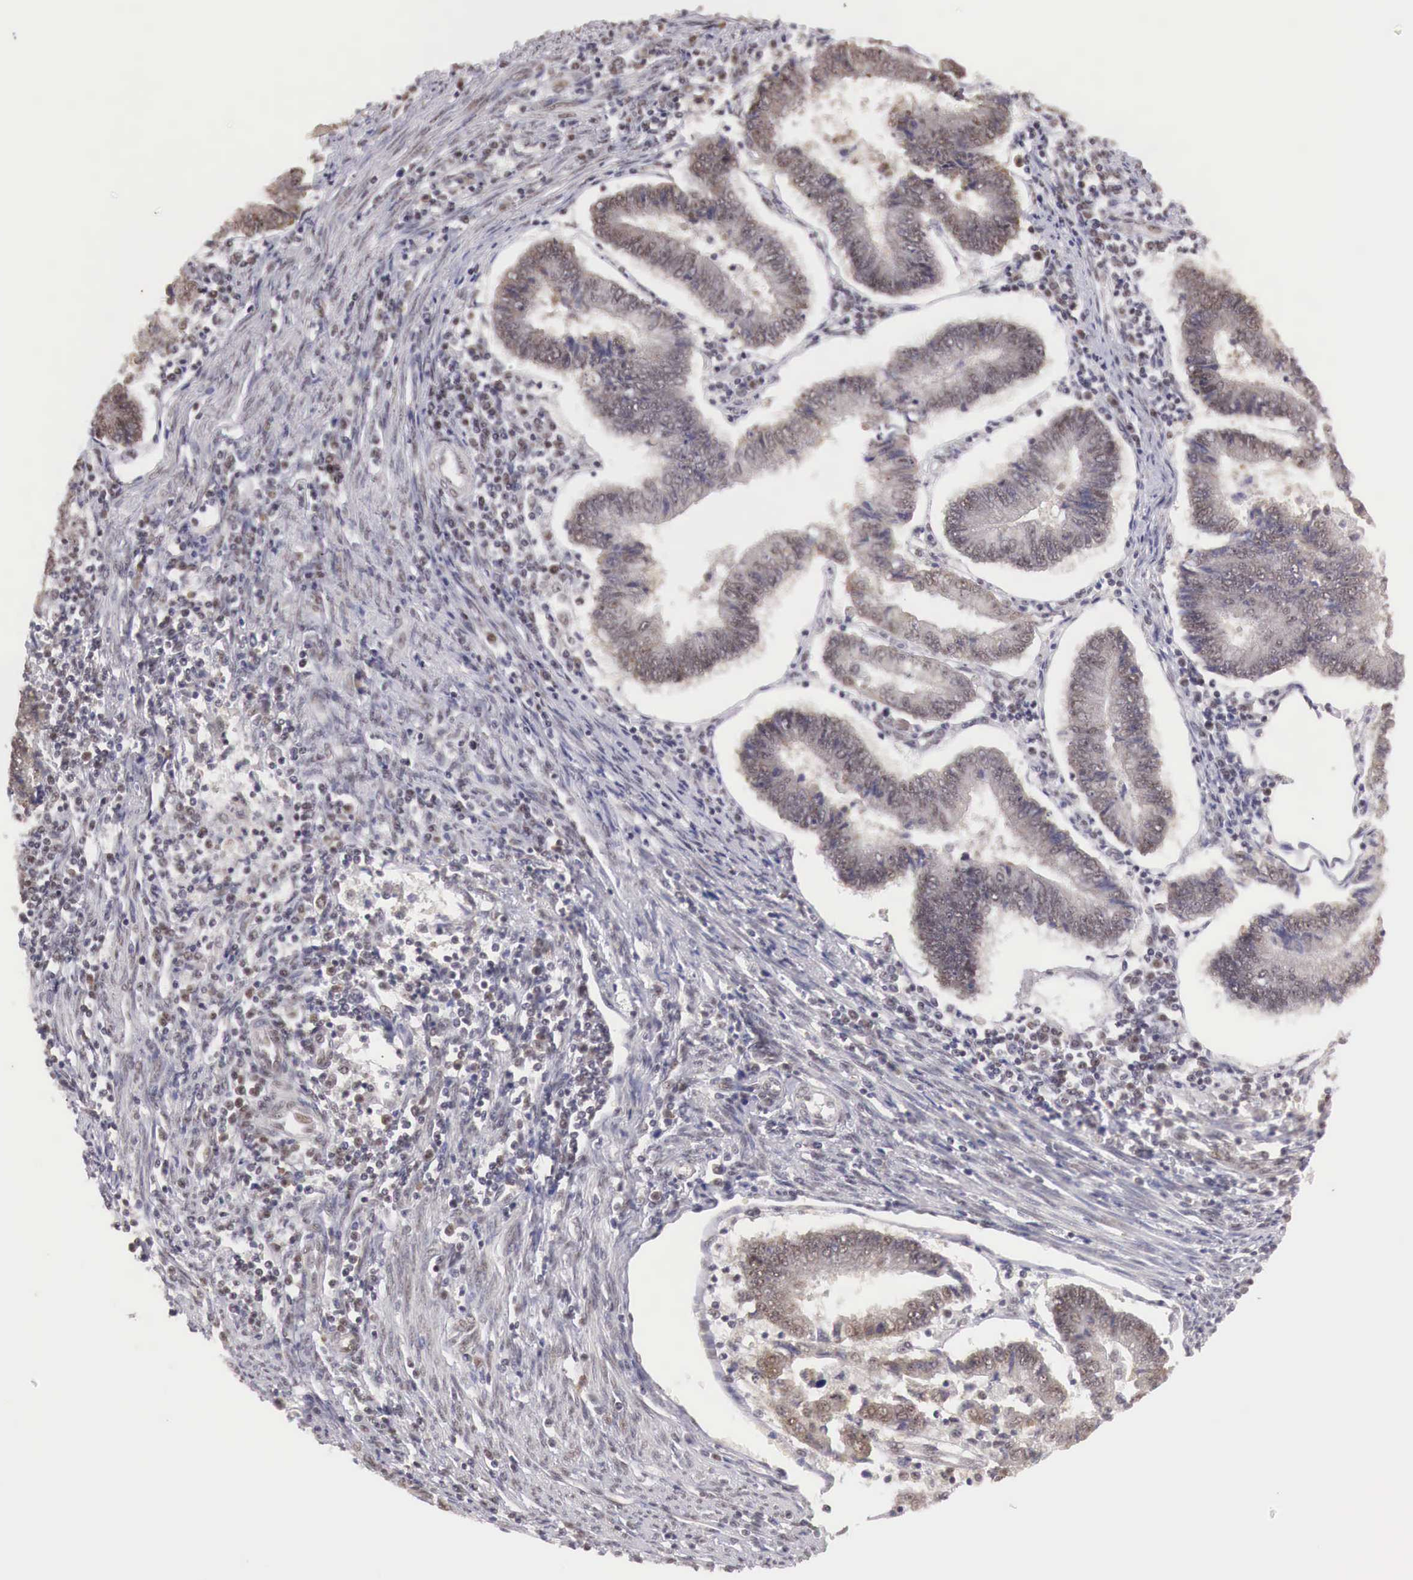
{"staining": {"intensity": "weak", "quantity": ">75%", "location": "cytoplasmic/membranous,nuclear"}, "tissue": "endometrial cancer", "cell_type": "Tumor cells", "image_type": "cancer", "snomed": [{"axis": "morphology", "description": "Adenocarcinoma, NOS"}, {"axis": "topography", "description": "Endometrium"}], "caption": "Protein staining of adenocarcinoma (endometrial) tissue exhibits weak cytoplasmic/membranous and nuclear expression in approximately >75% of tumor cells.", "gene": "GPKOW", "patient": {"sex": "female", "age": 75}}